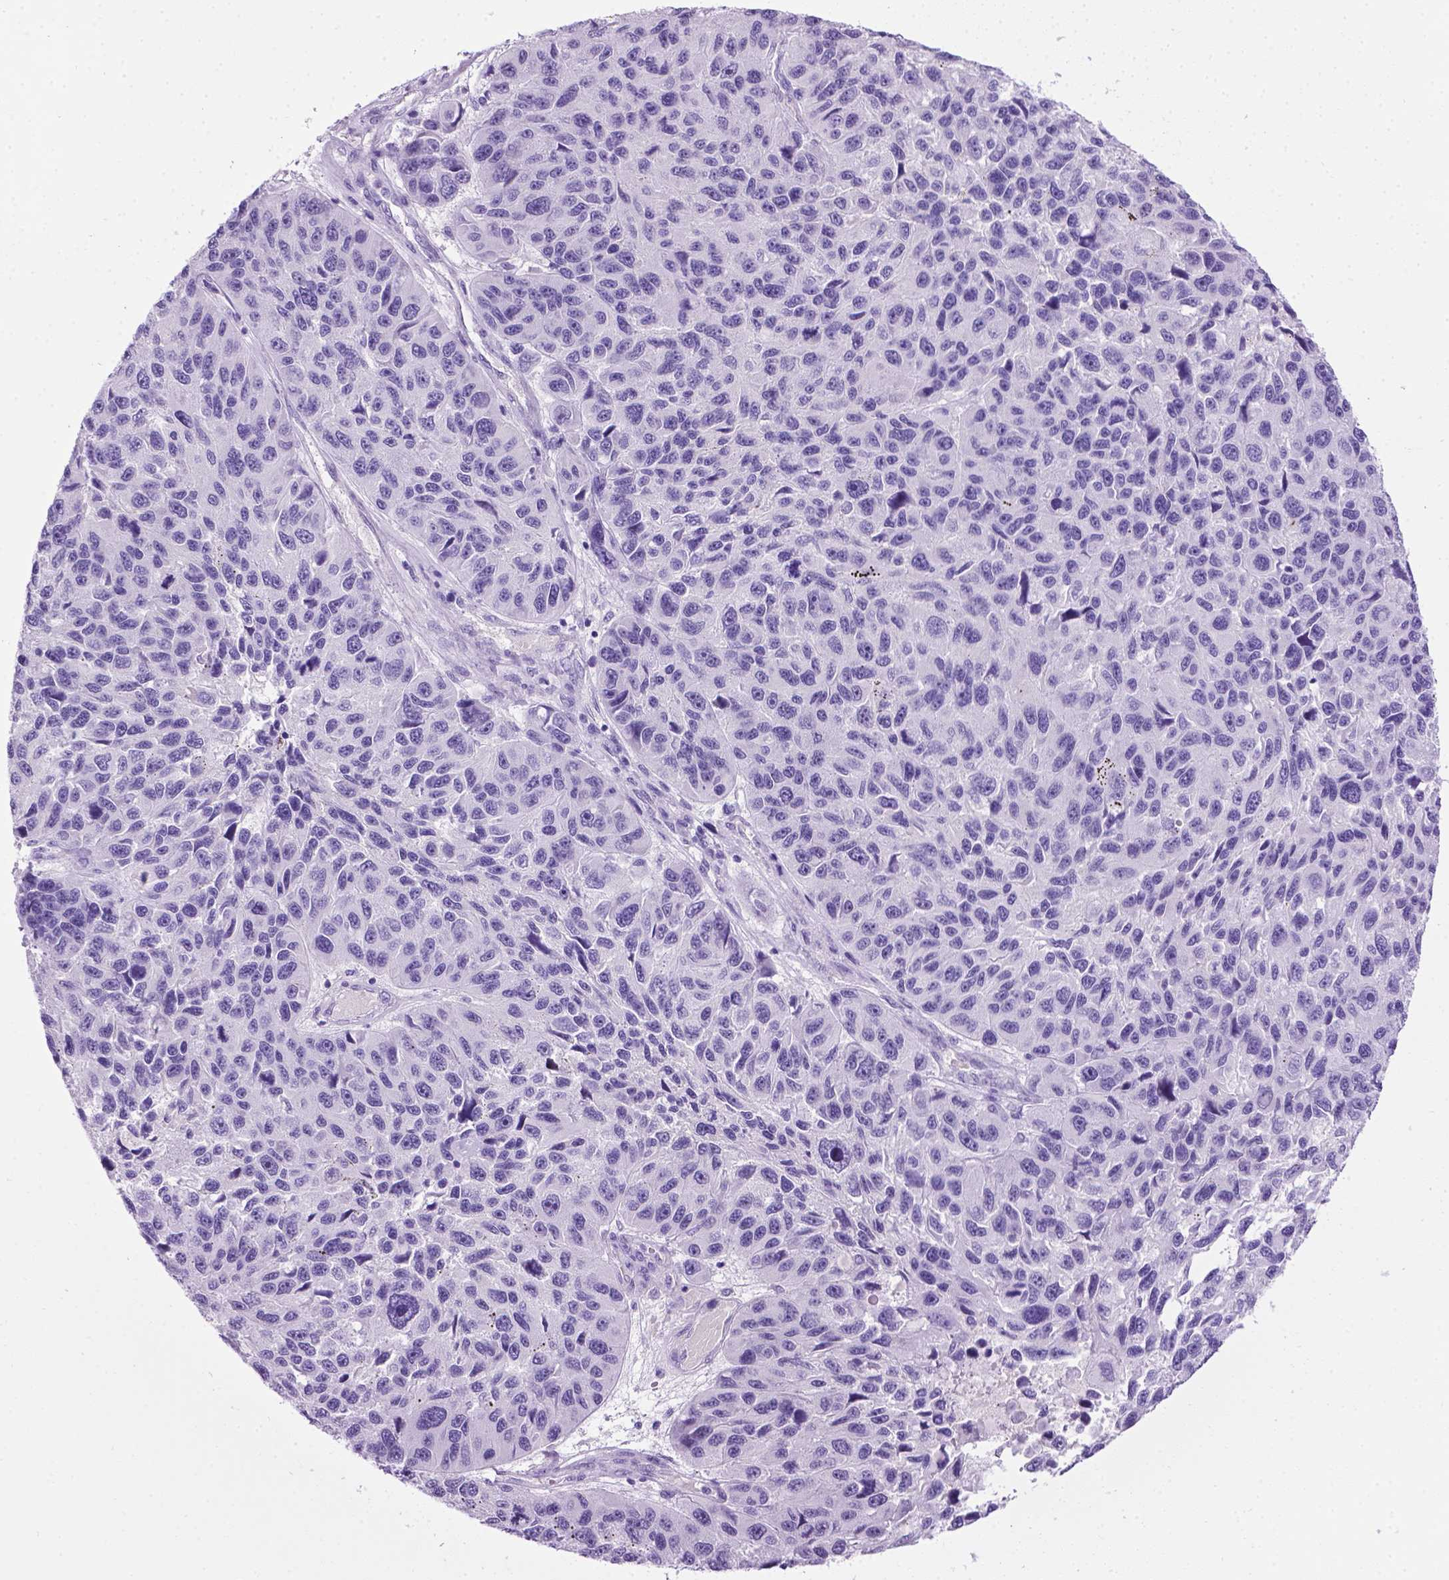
{"staining": {"intensity": "negative", "quantity": "none", "location": "none"}, "tissue": "melanoma", "cell_type": "Tumor cells", "image_type": "cancer", "snomed": [{"axis": "morphology", "description": "Malignant melanoma, NOS"}, {"axis": "topography", "description": "Skin"}], "caption": "The immunohistochemistry (IHC) photomicrograph has no significant staining in tumor cells of melanoma tissue. (Stains: DAB immunohistochemistry with hematoxylin counter stain, Microscopy: brightfield microscopy at high magnification).", "gene": "LELP1", "patient": {"sex": "male", "age": 53}}